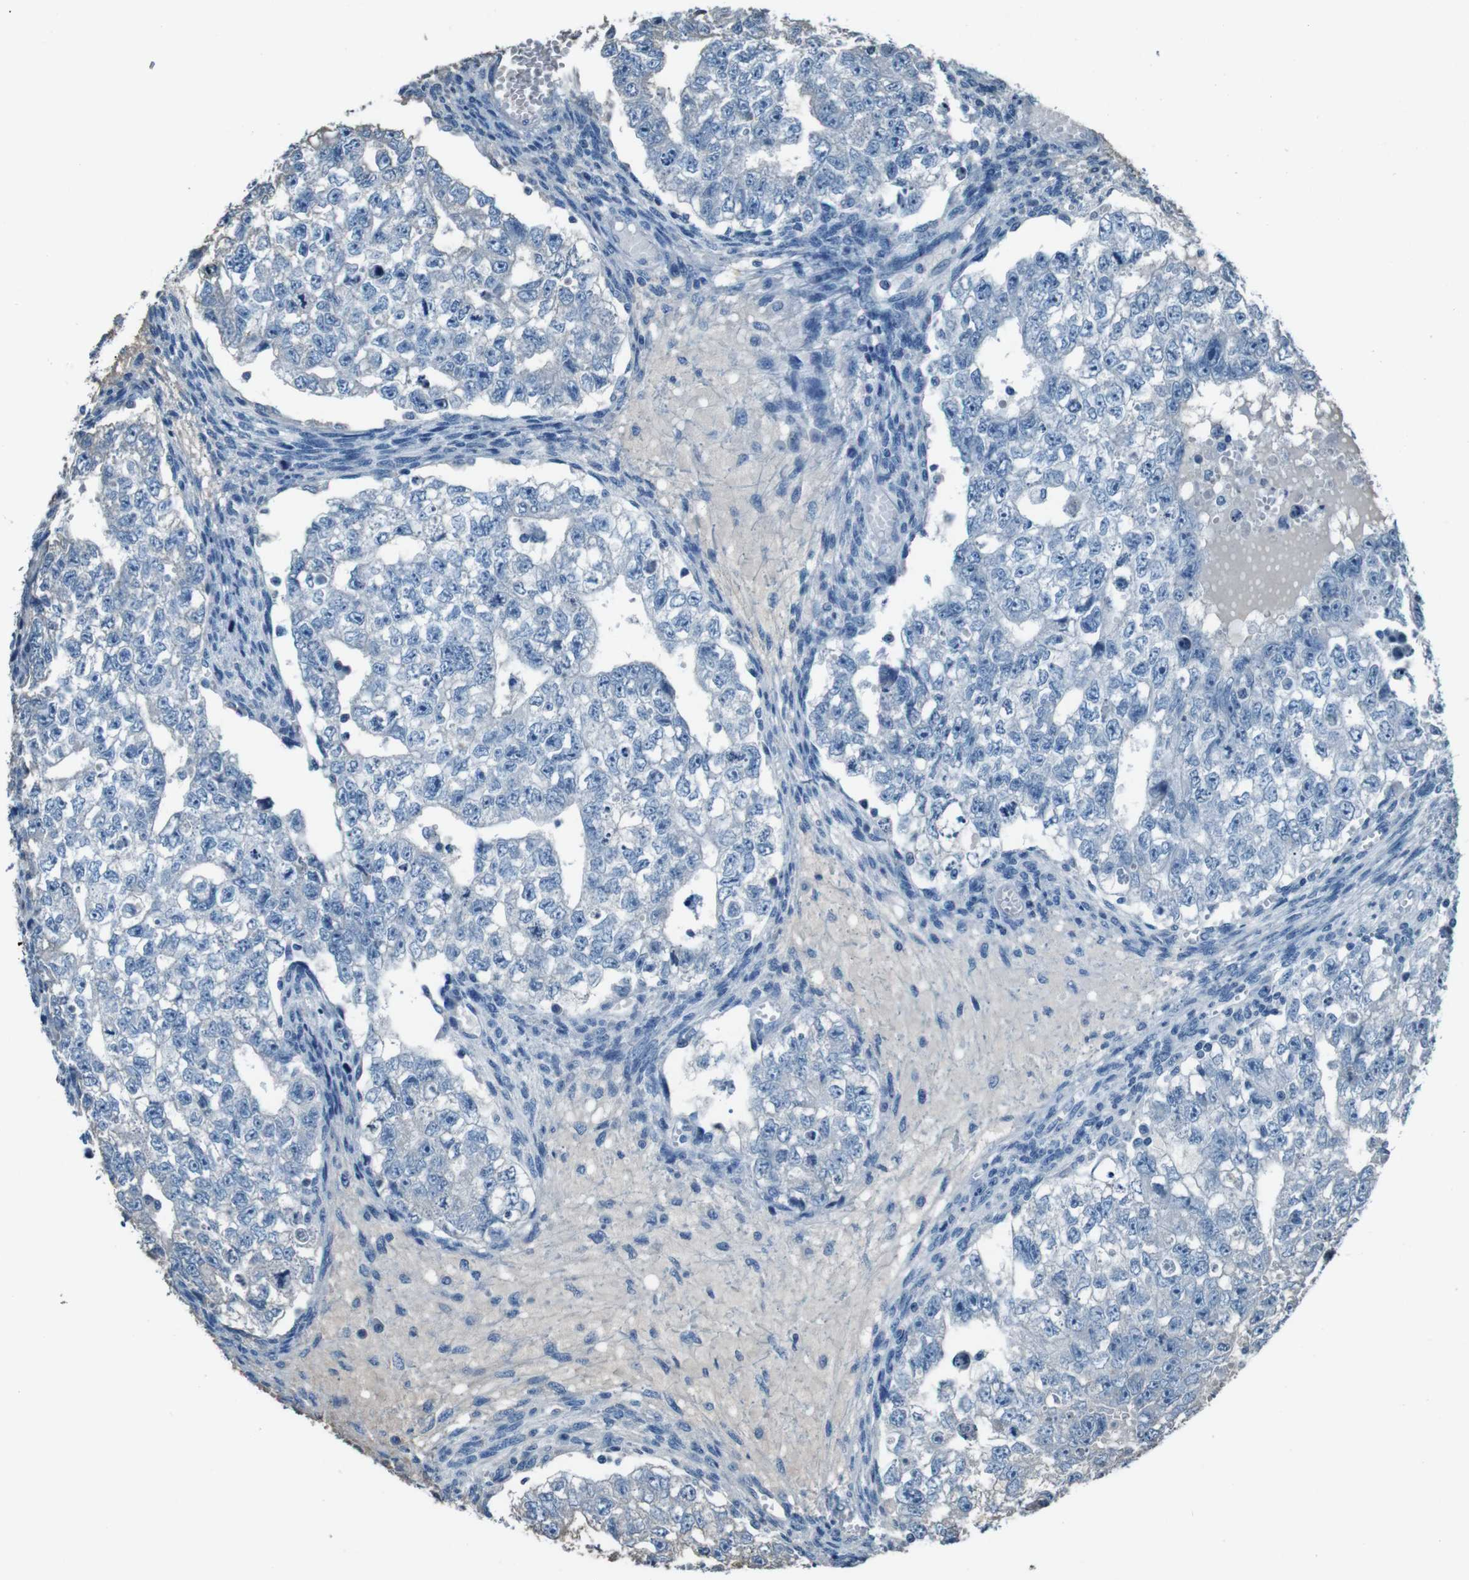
{"staining": {"intensity": "negative", "quantity": "none", "location": "none"}, "tissue": "testis cancer", "cell_type": "Tumor cells", "image_type": "cancer", "snomed": [{"axis": "morphology", "description": "Seminoma, NOS"}, {"axis": "morphology", "description": "Carcinoma, Embryonal, NOS"}, {"axis": "topography", "description": "Testis"}], "caption": "An immunohistochemistry (IHC) image of seminoma (testis) is shown. There is no staining in tumor cells of seminoma (testis).", "gene": "LEP", "patient": {"sex": "male", "age": 38}}